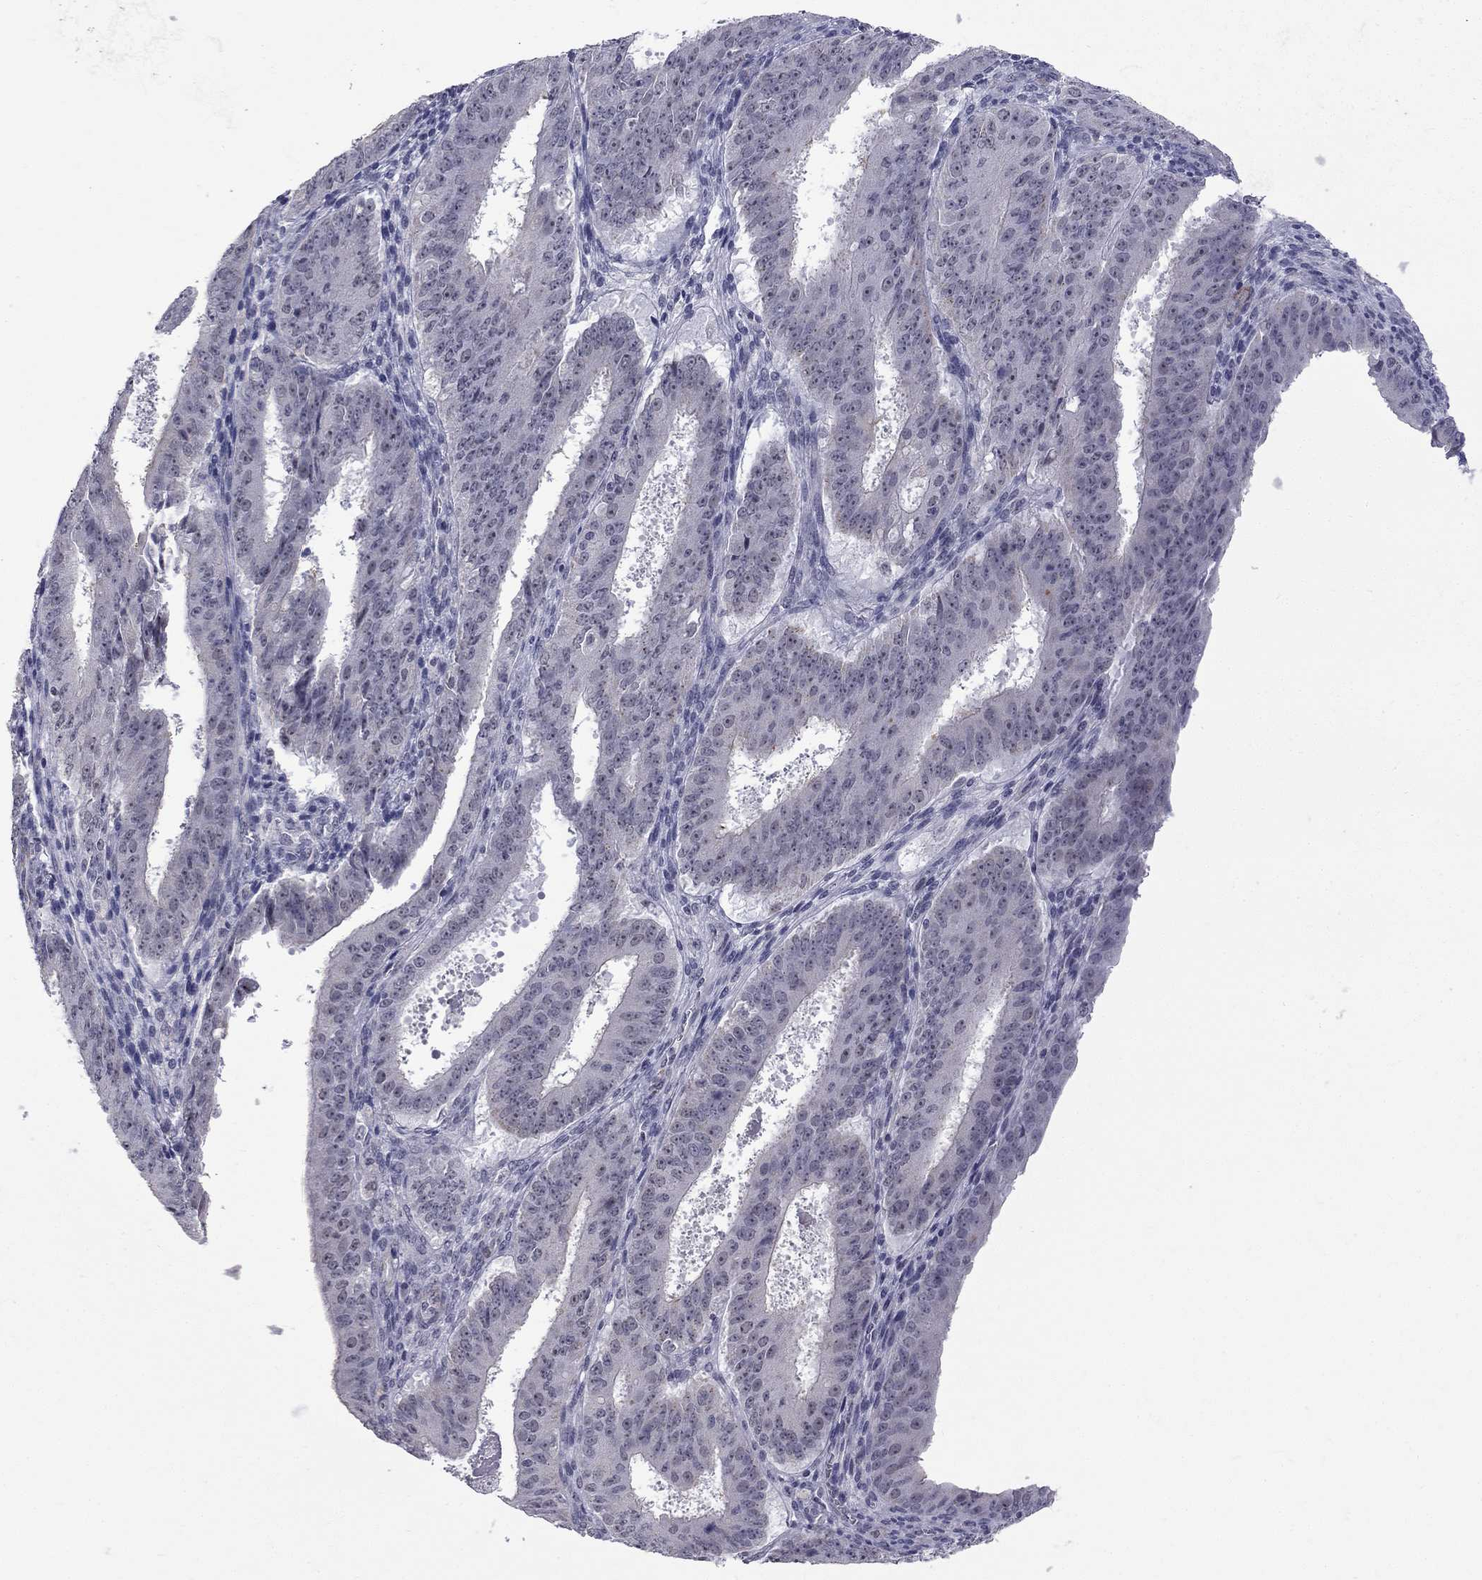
{"staining": {"intensity": "strong", "quantity": "<25%", "location": "nuclear"}, "tissue": "ovarian cancer", "cell_type": "Tumor cells", "image_type": "cancer", "snomed": [{"axis": "morphology", "description": "Carcinoma, endometroid"}, {"axis": "topography", "description": "Ovary"}], "caption": "The histopathology image shows a brown stain indicating the presence of a protein in the nuclear of tumor cells in ovarian cancer.", "gene": "GSG1L", "patient": {"sex": "female", "age": 42}}